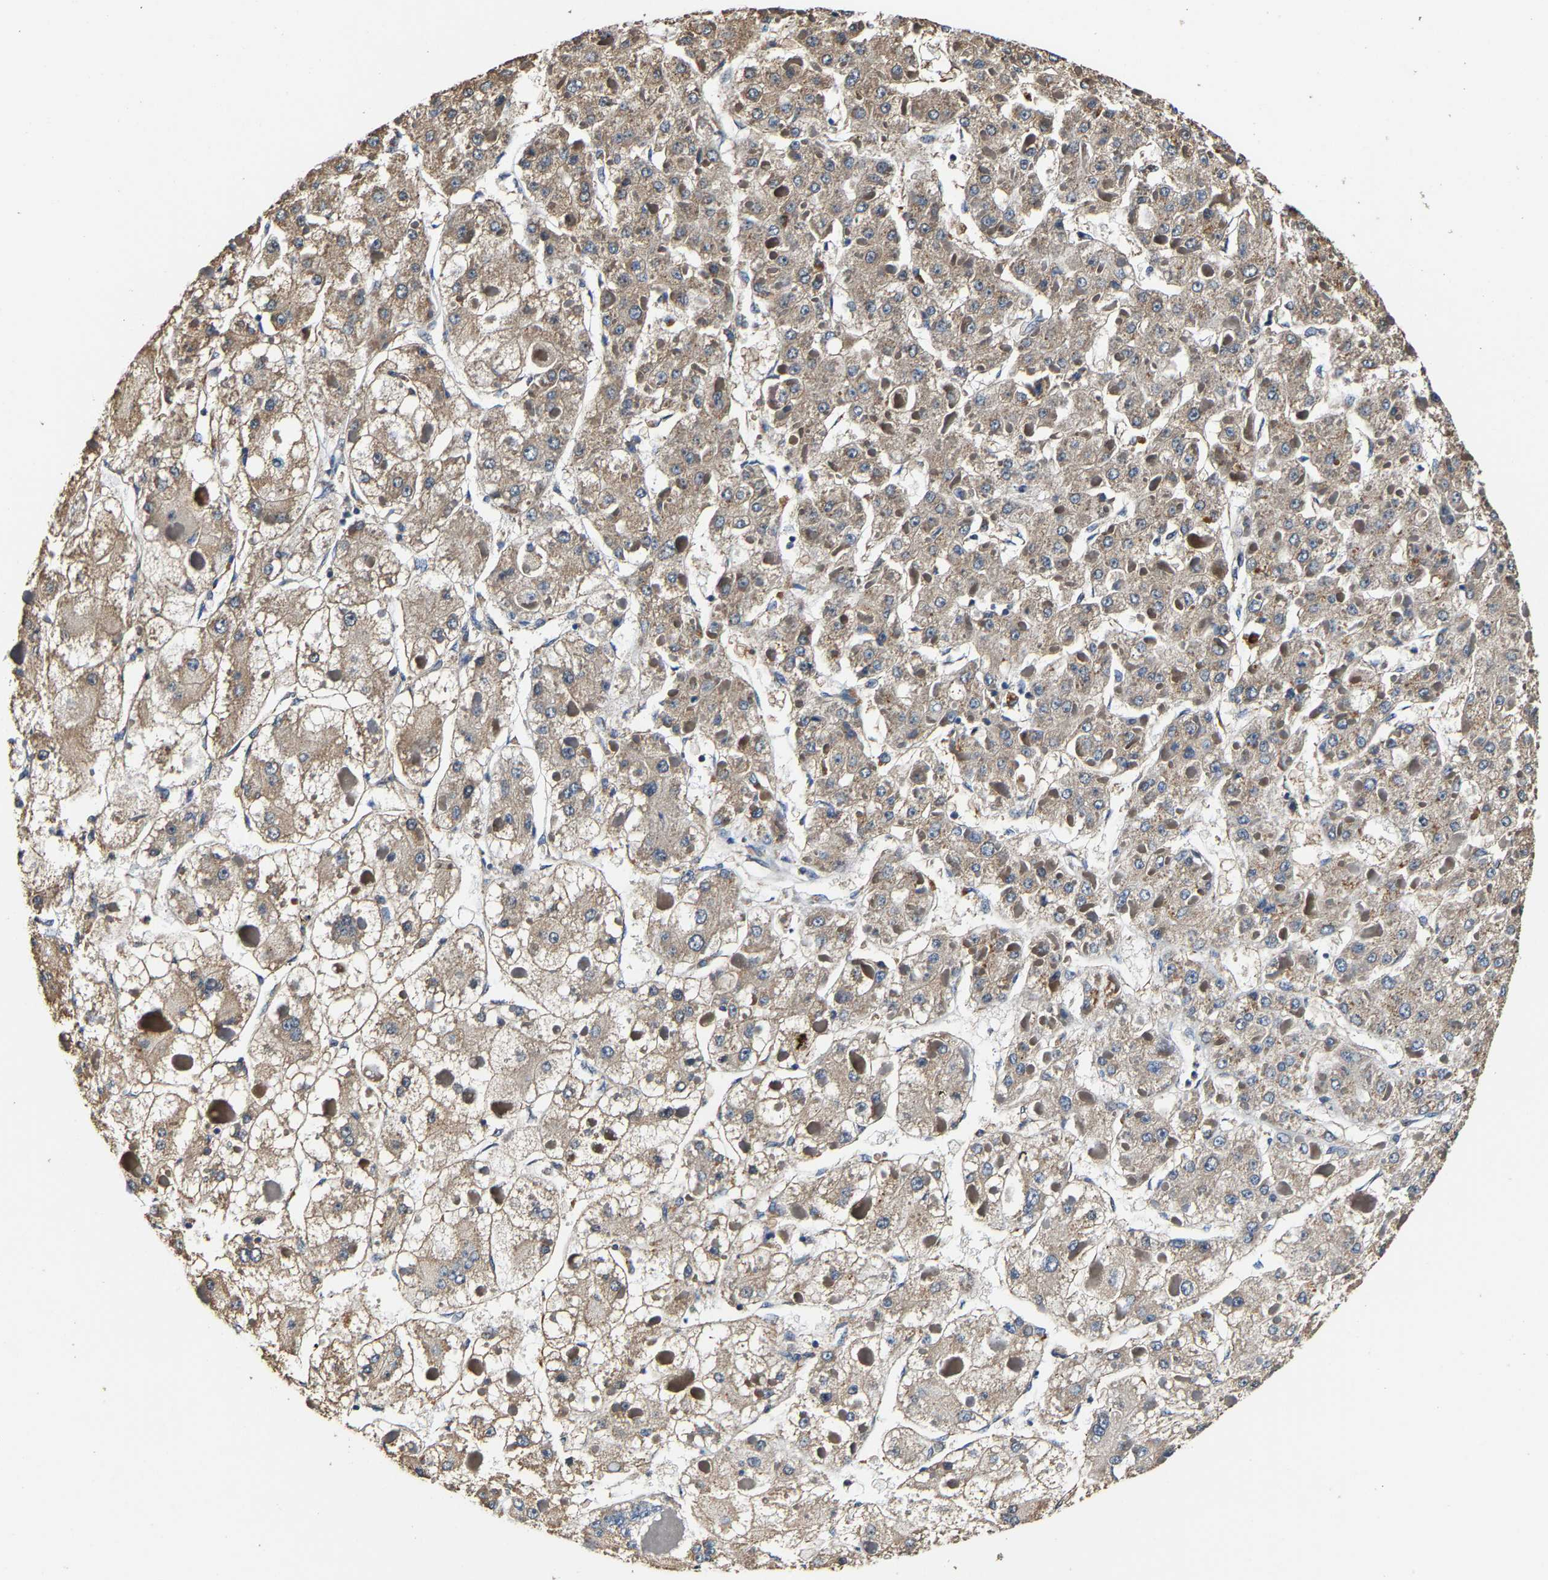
{"staining": {"intensity": "moderate", "quantity": "25%-75%", "location": "cytoplasmic/membranous"}, "tissue": "liver cancer", "cell_type": "Tumor cells", "image_type": "cancer", "snomed": [{"axis": "morphology", "description": "Carcinoma, Hepatocellular, NOS"}, {"axis": "topography", "description": "Liver"}], "caption": "Moderate cytoplasmic/membranous staining for a protein is seen in approximately 25%-75% of tumor cells of liver cancer (hepatocellular carcinoma) using immunohistochemistry.", "gene": "GFRA3", "patient": {"sex": "female", "age": 73}}